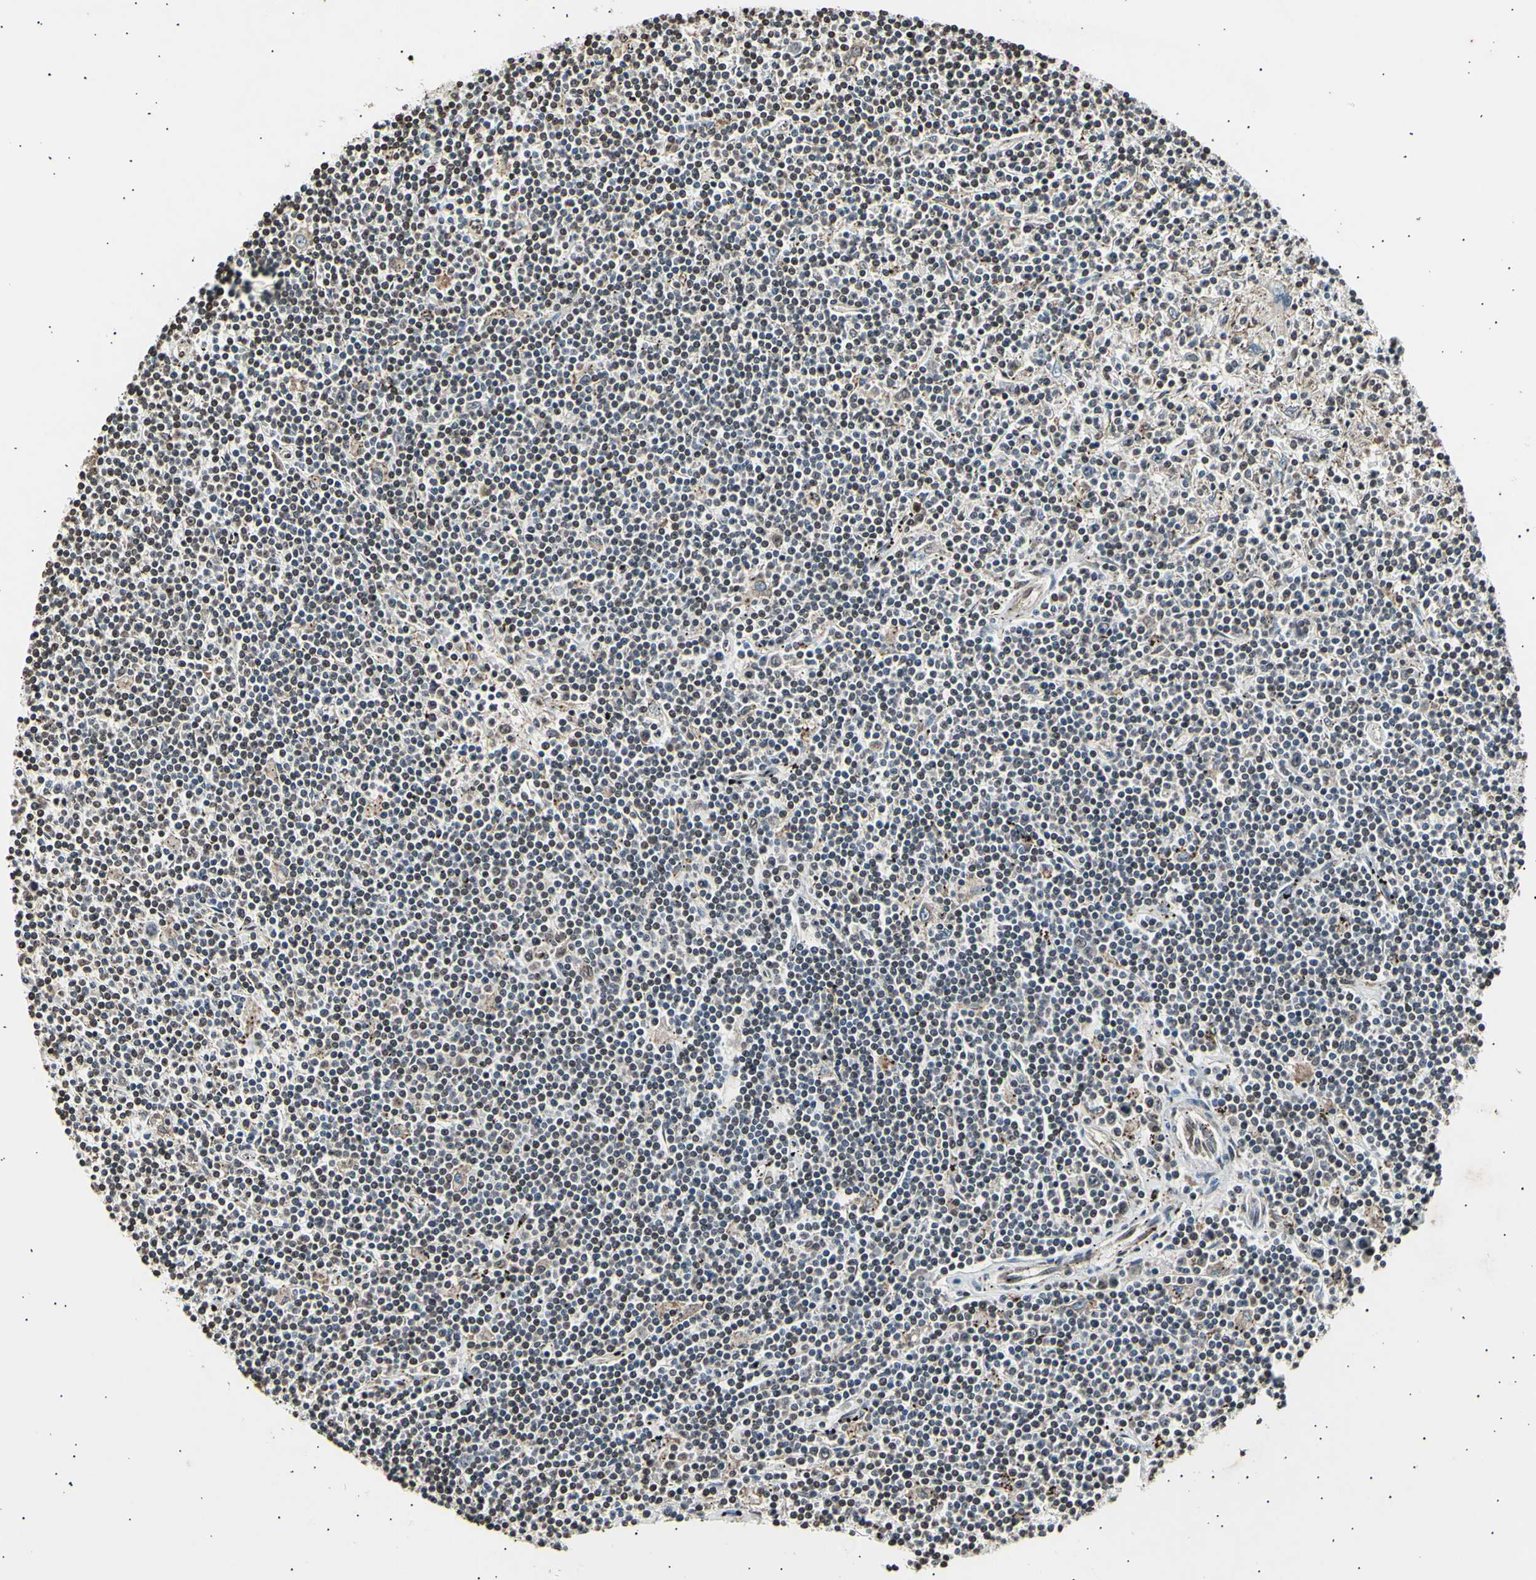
{"staining": {"intensity": "weak", "quantity": "25%-75%", "location": "nuclear"}, "tissue": "lymphoma", "cell_type": "Tumor cells", "image_type": "cancer", "snomed": [{"axis": "morphology", "description": "Malignant lymphoma, non-Hodgkin's type, Low grade"}, {"axis": "topography", "description": "Spleen"}], "caption": "Approximately 25%-75% of tumor cells in lymphoma show weak nuclear protein expression as visualized by brown immunohistochemical staining.", "gene": "ANAPC7", "patient": {"sex": "male", "age": 76}}